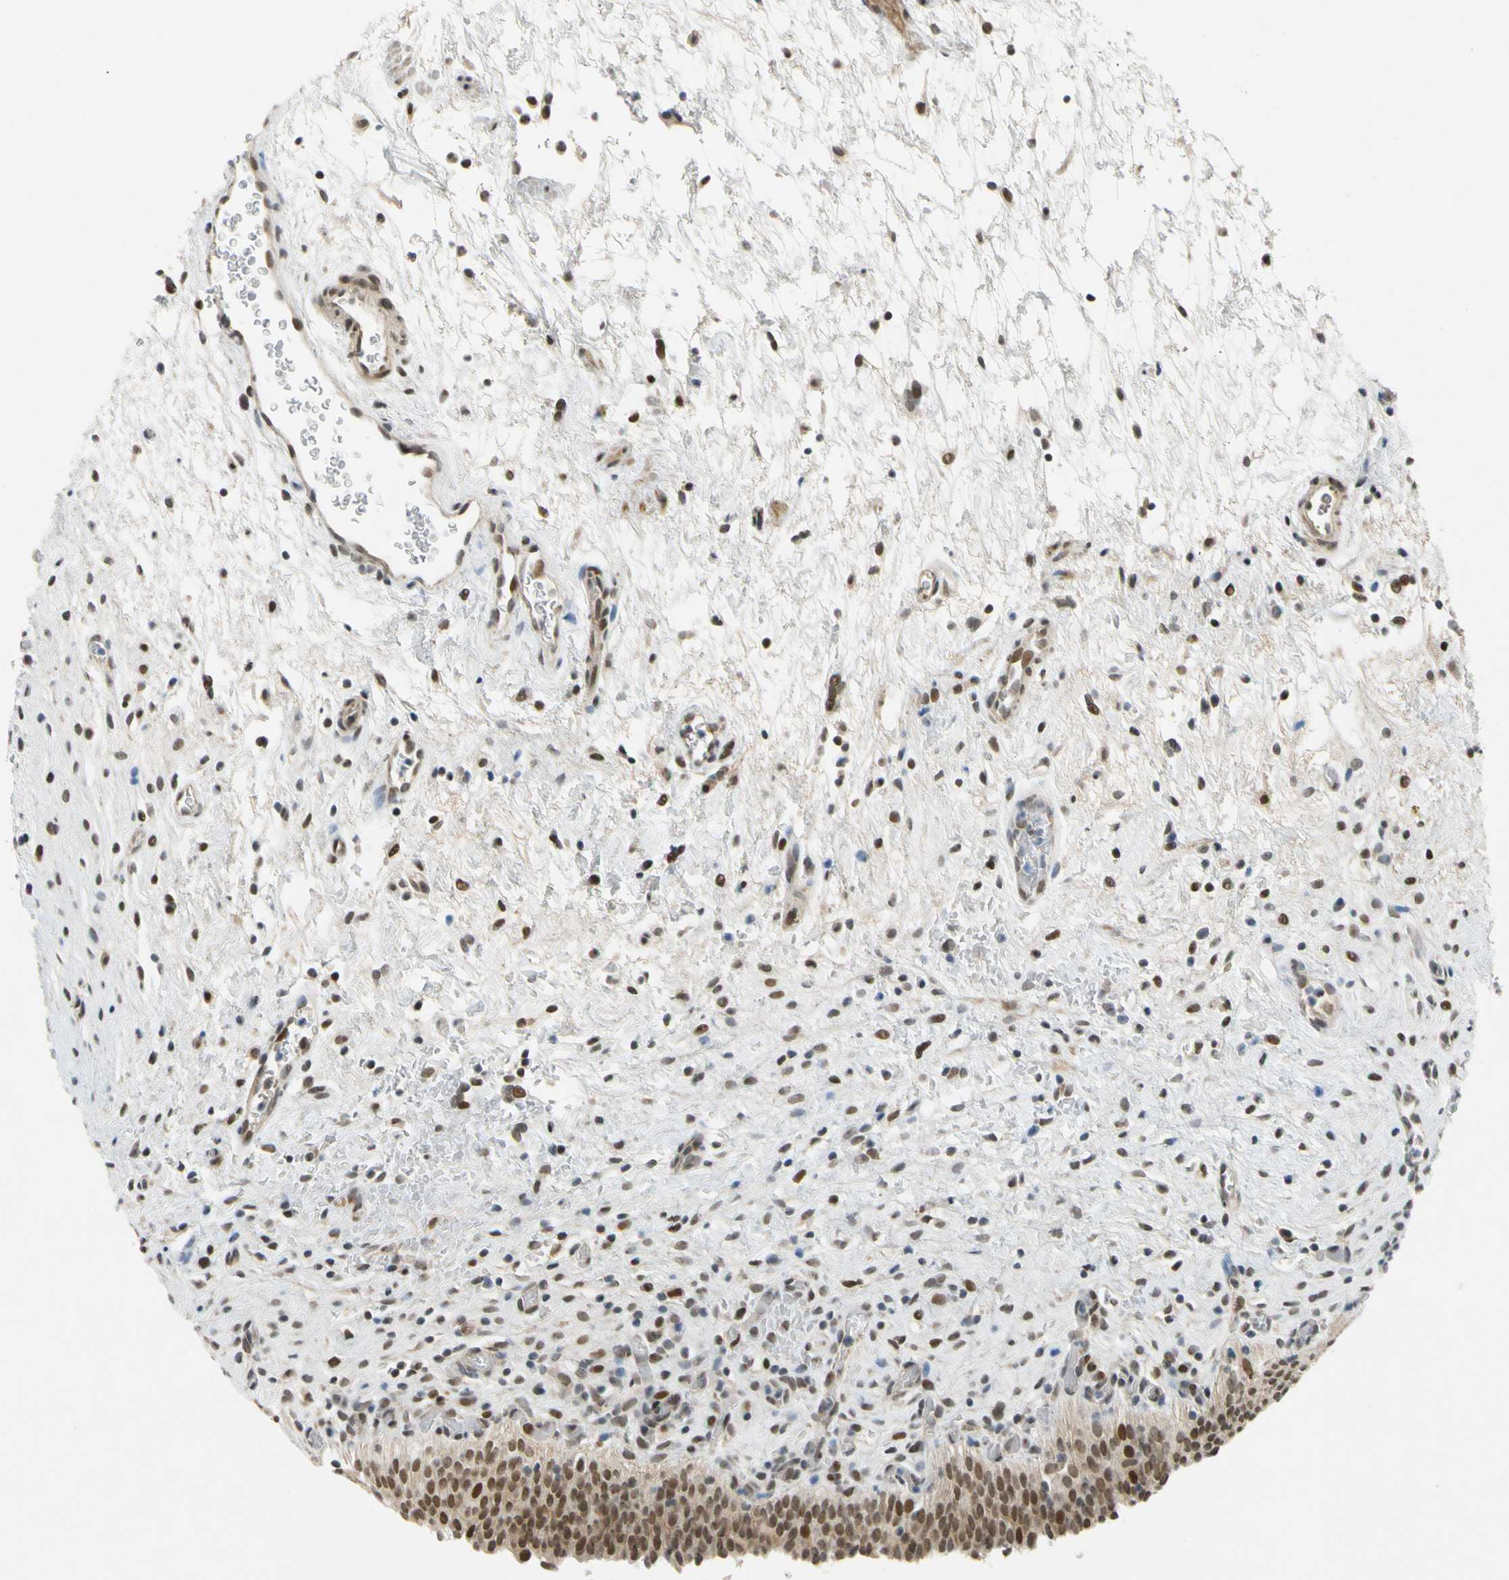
{"staining": {"intensity": "moderate", "quantity": ">75%", "location": "cytoplasmic/membranous,nuclear"}, "tissue": "urinary bladder", "cell_type": "Urothelial cells", "image_type": "normal", "snomed": [{"axis": "morphology", "description": "Normal tissue, NOS"}, {"axis": "topography", "description": "Urinary bladder"}], "caption": "A high-resolution photomicrograph shows immunohistochemistry (IHC) staining of benign urinary bladder, which shows moderate cytoplasmic/membranous,nuclear positivity in approximately >75% of urothelial cells. The staining is performed using DAB brown chromogen to label protein expression. The nuclei are counter-stained blue using hematoxylin.", "gene": "POGZ", "patient": {"sex": "male", "age": 51}}